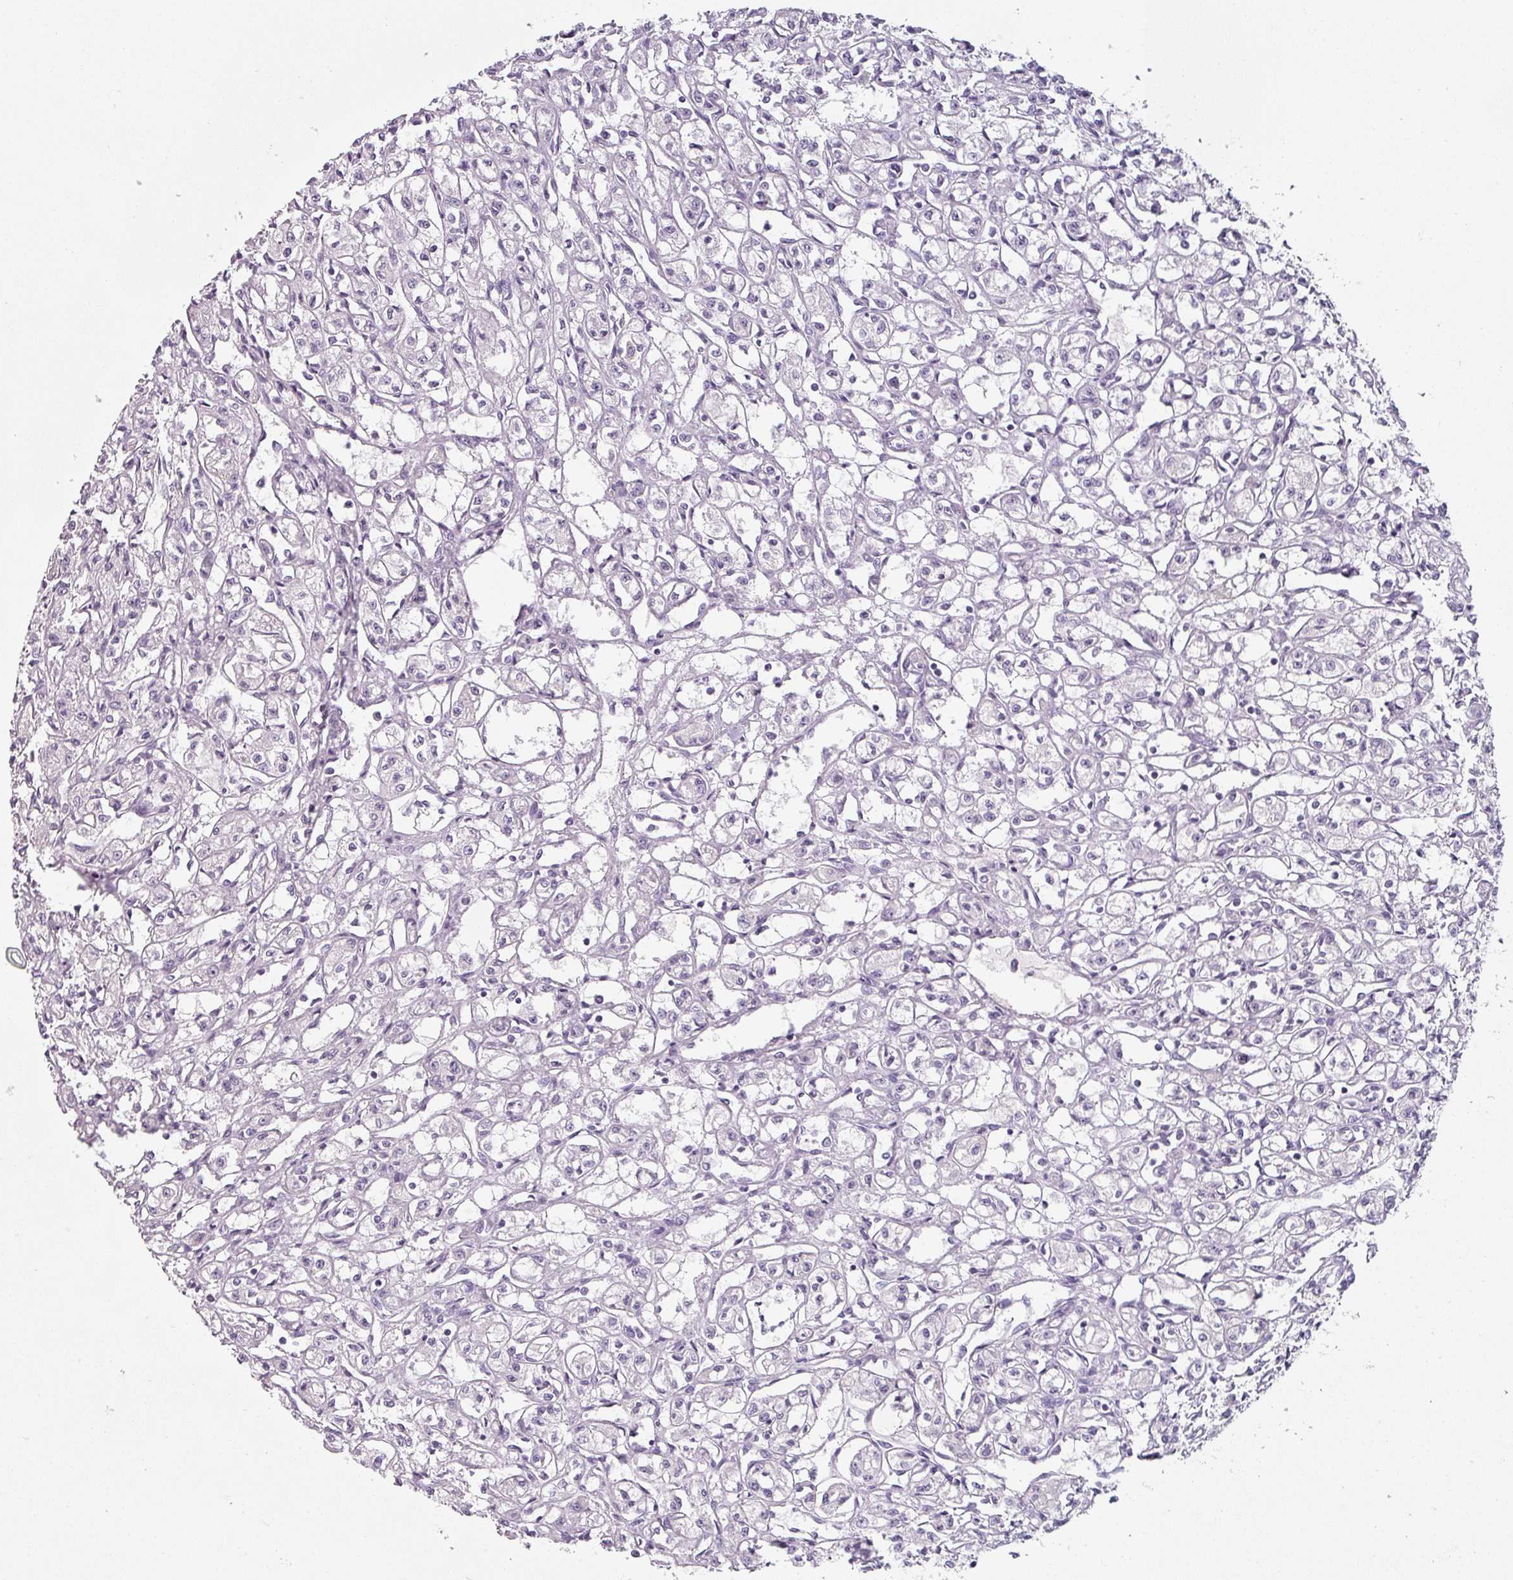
{"staining": {"intensity": "negative", "quantity": "none", "location": "none"}, "tissue": "renal cancer", "cell_type": "Tumor cells", "image_type": "cancer", "snomed": [{"axis": "morphology", "description": "Adenocarcinoma, NOS"}, {"axis": "topography", "description": "Kidney"}], "caption": "Immunohistochemical staining of human renal cancer (adenocarcinoma) shows no significant staining in tumor cells.", "gene": "SFTPA1", "patient": {"sex": "male", "age": 56}}